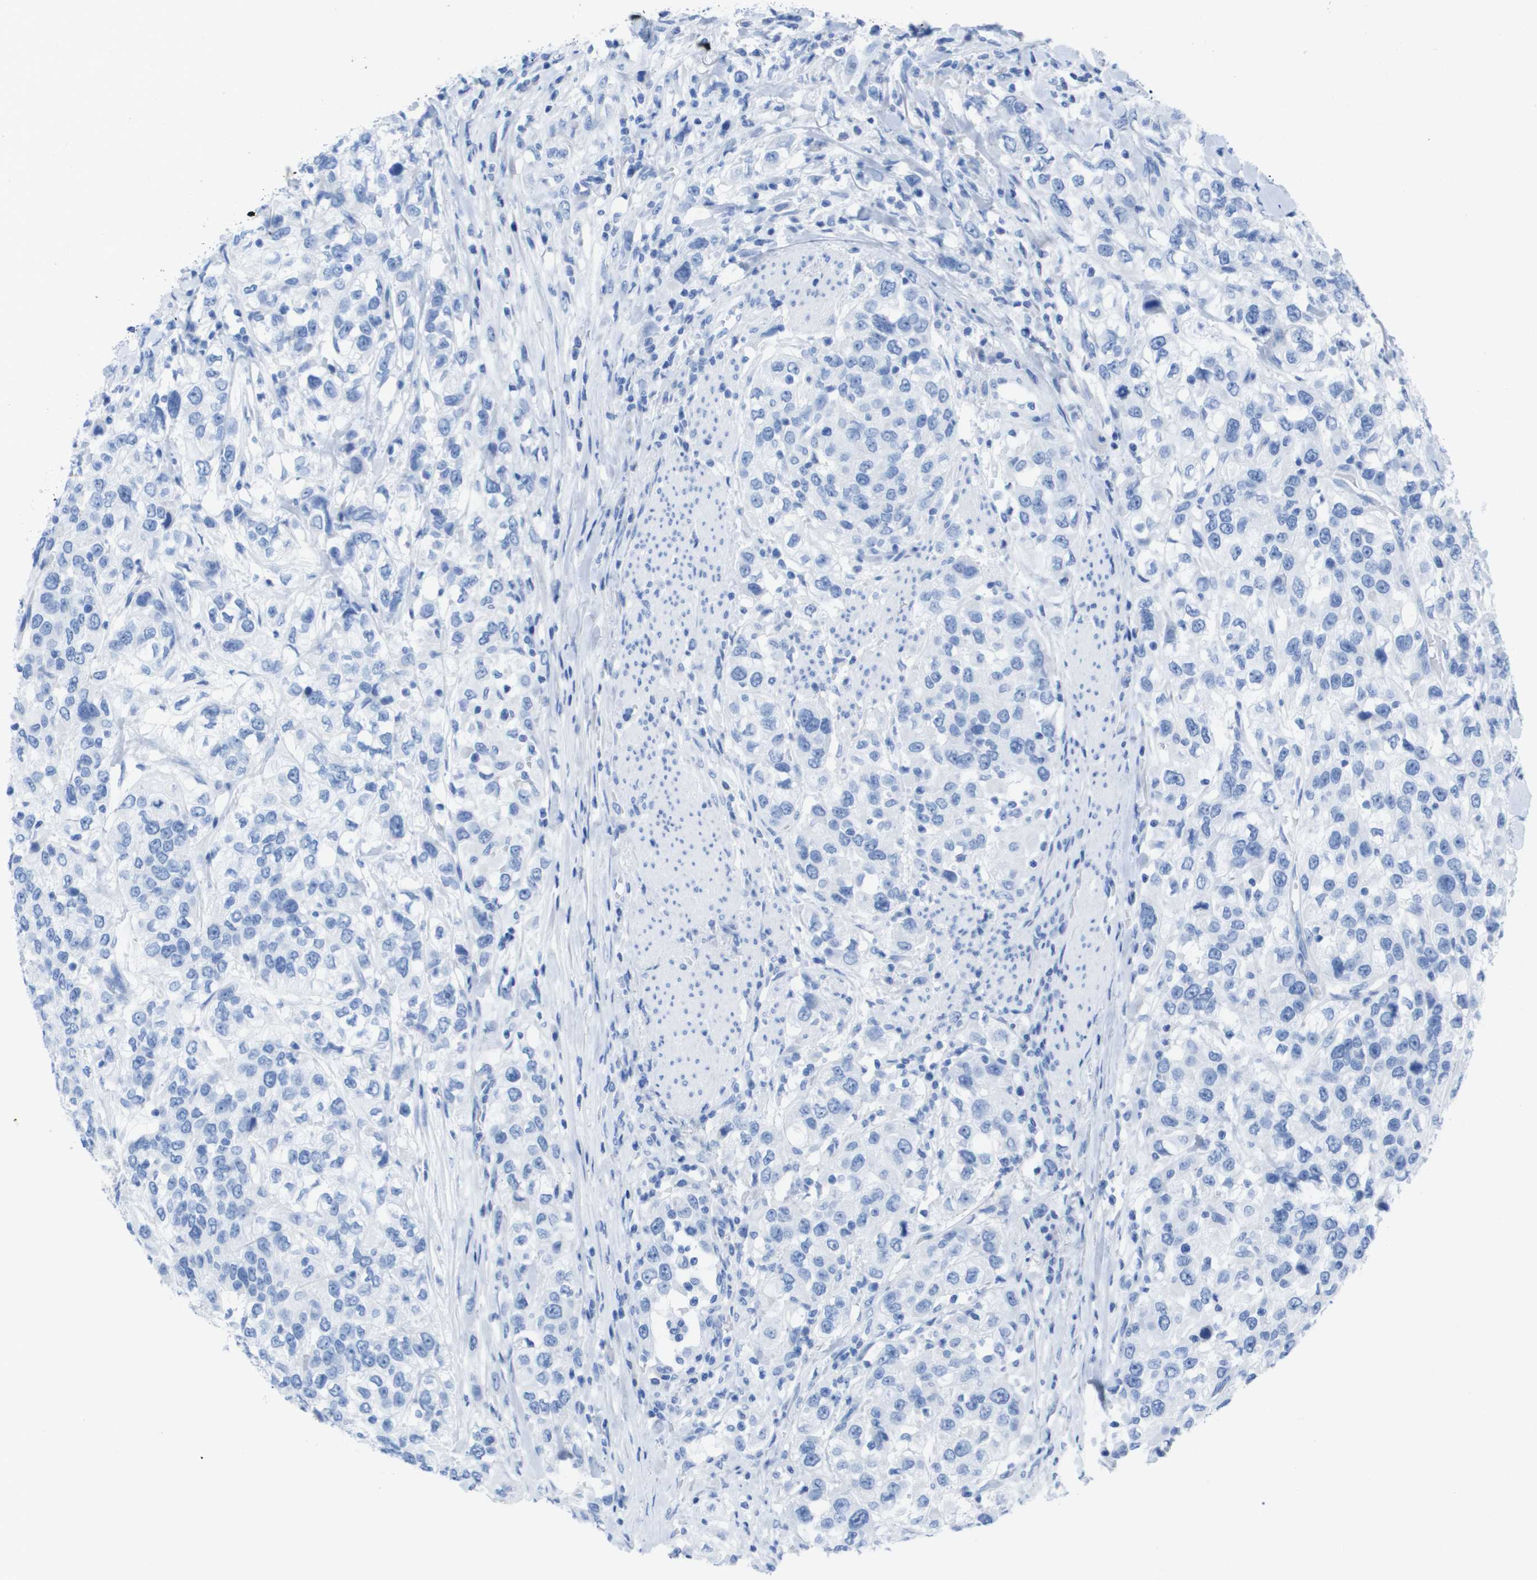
{"staining": {"intensity": "negative", "quantity": "none", "location": "none"}, "tissue": "urothelial cancer", "cell_type": "Tumor cells", "image_type": "cancer", "snomed": [{"axis": "morphology", "description": "Urothelial carcinoma, High grade"}, {"axis": "topography", "description": "Urinary bladder"}], "caption": "There is no significant positivity in tumor cells of urothelial cancer. The staining was performed using DAB to visualize the protein expression in brown, while the nuclei were stained in blue with hematoxylin (Magnification: 20x).", "gene": "KCNA3", "patient": {"sex": "female", "age": 80}}